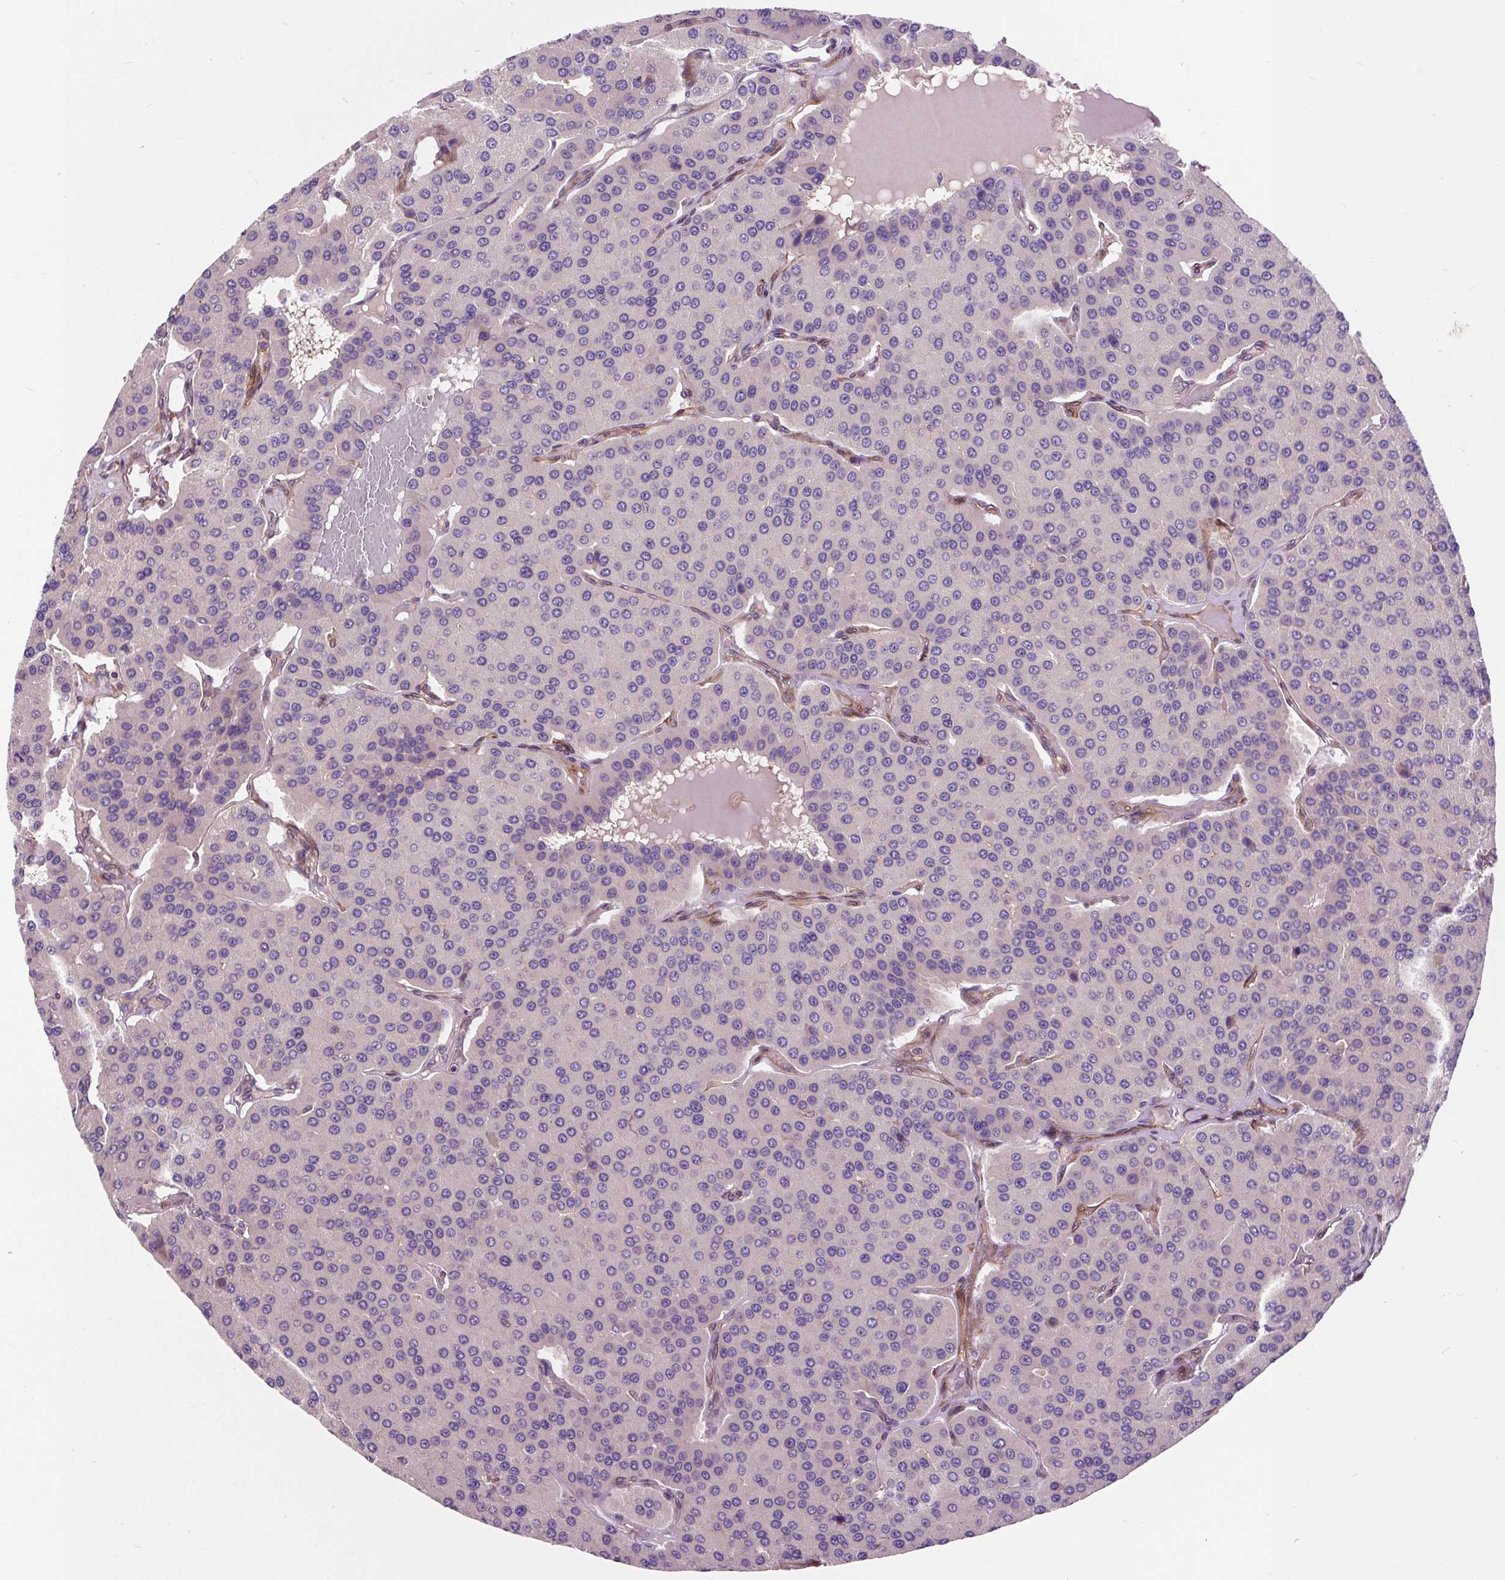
{"staining": {"intensity": "negative", "quantity": "none", "location": "none"}, "tissue": "parathyroid gland", "cell_type": "Glandular cells", "image_type": "normal", "snomed": [{"axis": "morphology", "description": "Normal tissue, NOS"}, {"axis": "morphology", "description": "Adenoma, NOS"}, {"axis": "topography", "description": "Parathyroid gland"}], "caption": "Glandular cells are negative for protein expression in normal human parathyroid gland. (DAB immunohistochemistry, high magnification).", "gene": "PCDHGB3", "patient": {"sex": "female", "age": 86}}